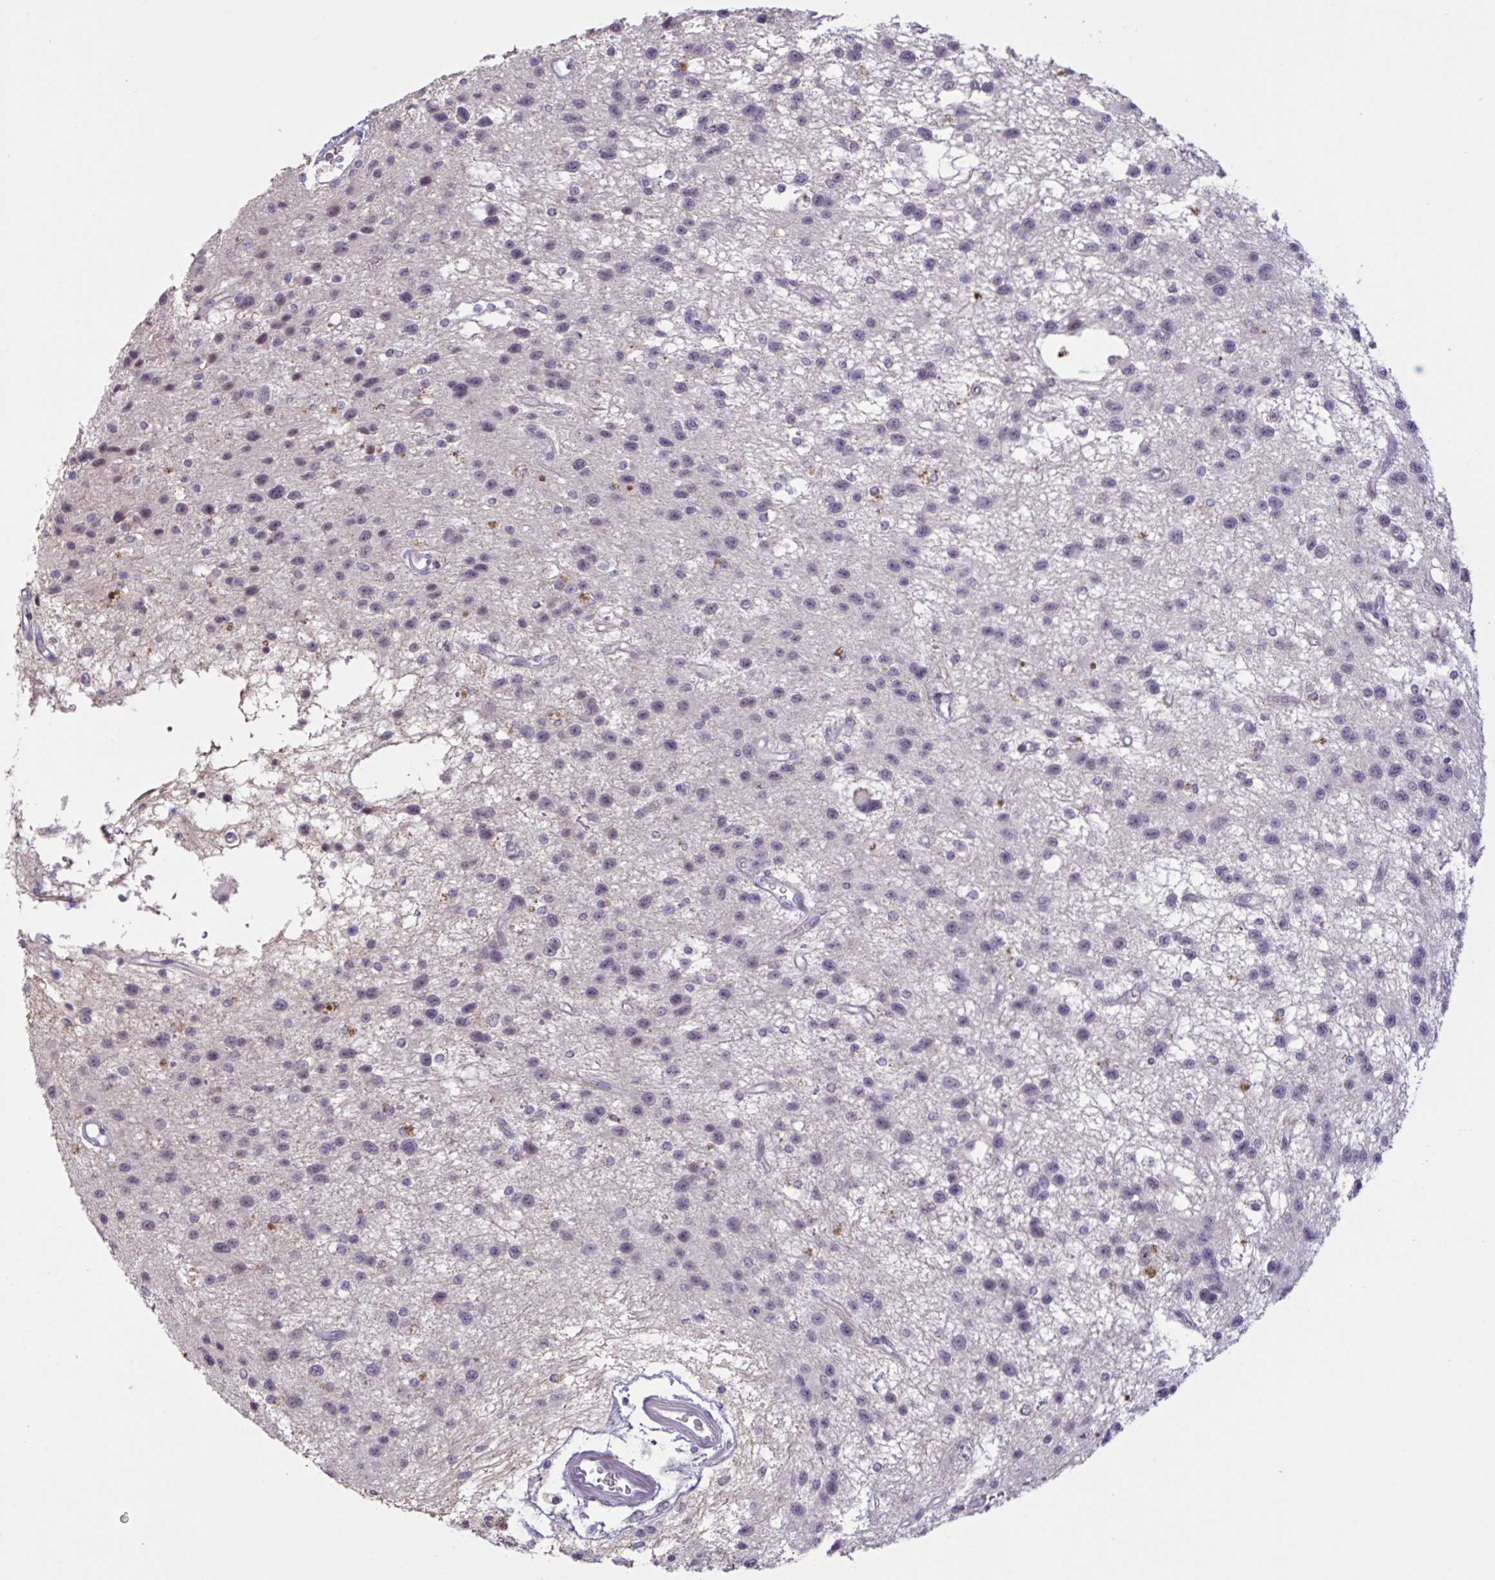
{"staining": {"intensity": "negative", "quantity": "none", "location": "none"}, "tissue": "glioma", "cell_type": "Tumor cells", "image_type": "cancer", "snomed": [{"axis": "morphology", "description": "Glioma, malignant, Low grade"}, {"axis": "topography", "description": "Brain"}], "caption": "Protein analysis of malignant low-grade glioma reveals no significant staining in tumor cells.", "gene": "RFPL4B", "patient": {"sex": "male", "age": 43}}